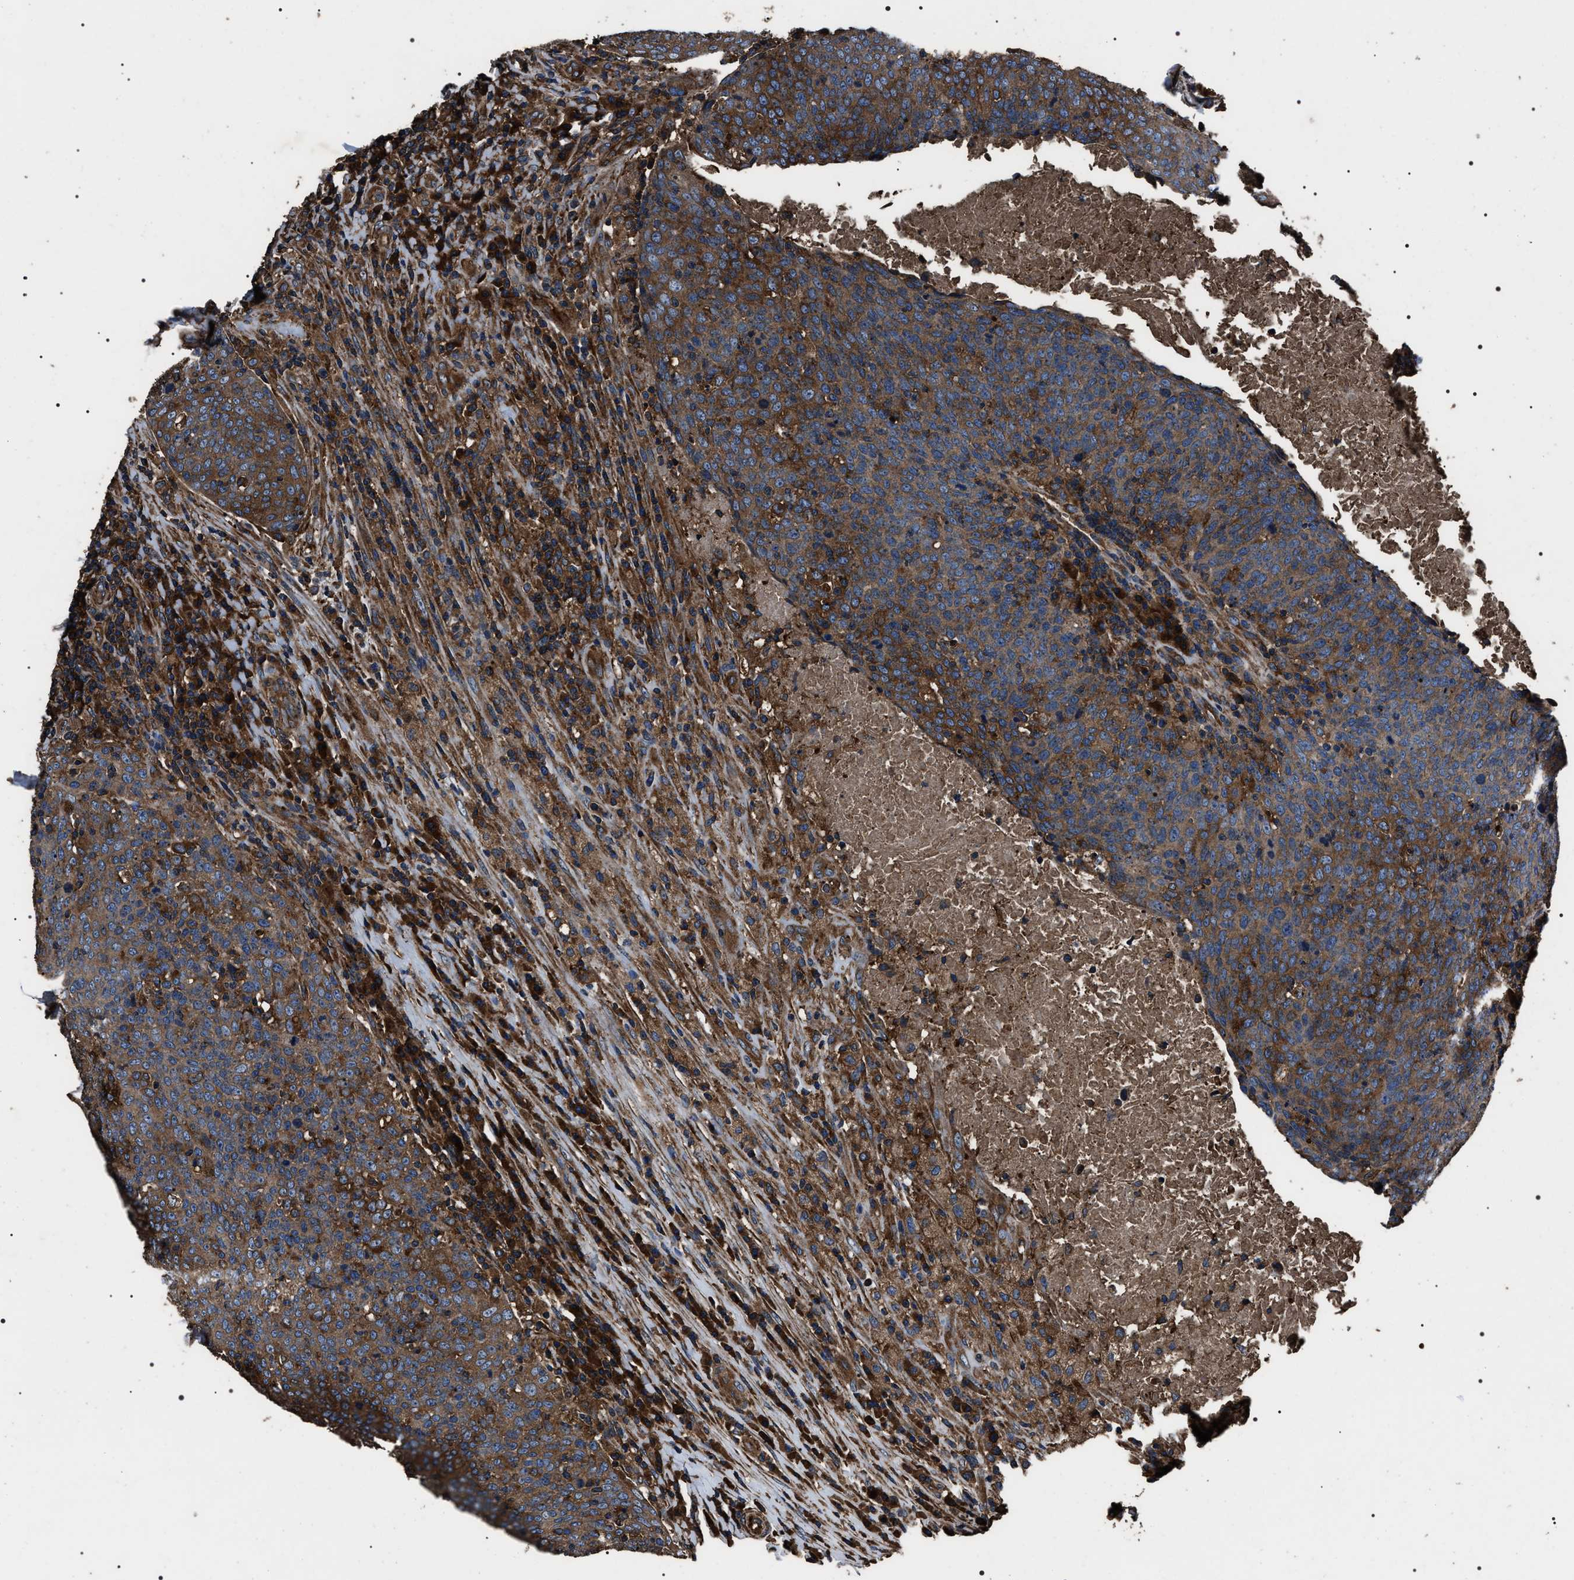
{"staining": {"intensity": "strong", "quantity": "25%-75%", "location": "cytoplasmic/membranous"}, "tissue": "head and neck cancer", "cell_type": "Tumor cells", "image_type": "cancer", "snomed": [{"axis": "morphology", "description": "Squamous cell carcinoma, NOS"}, {"axis": "morphology", "description": "Squamous cell carcinoma, metastatic, NOS"}, {"axis": "topography", "description": "Lymph node"}, {"axis": "topography", "description": "Head-Neck"}], "caption": "Approximately 25%-75% of tumor cells in head and neck squamous cell carcinoma exhibit strong cytoplasmic/membranous protein positivity as visualized by brown immunohistochemical staining.", "gene": "HSCB", "patient": {"sex": "male", "age": 62}}